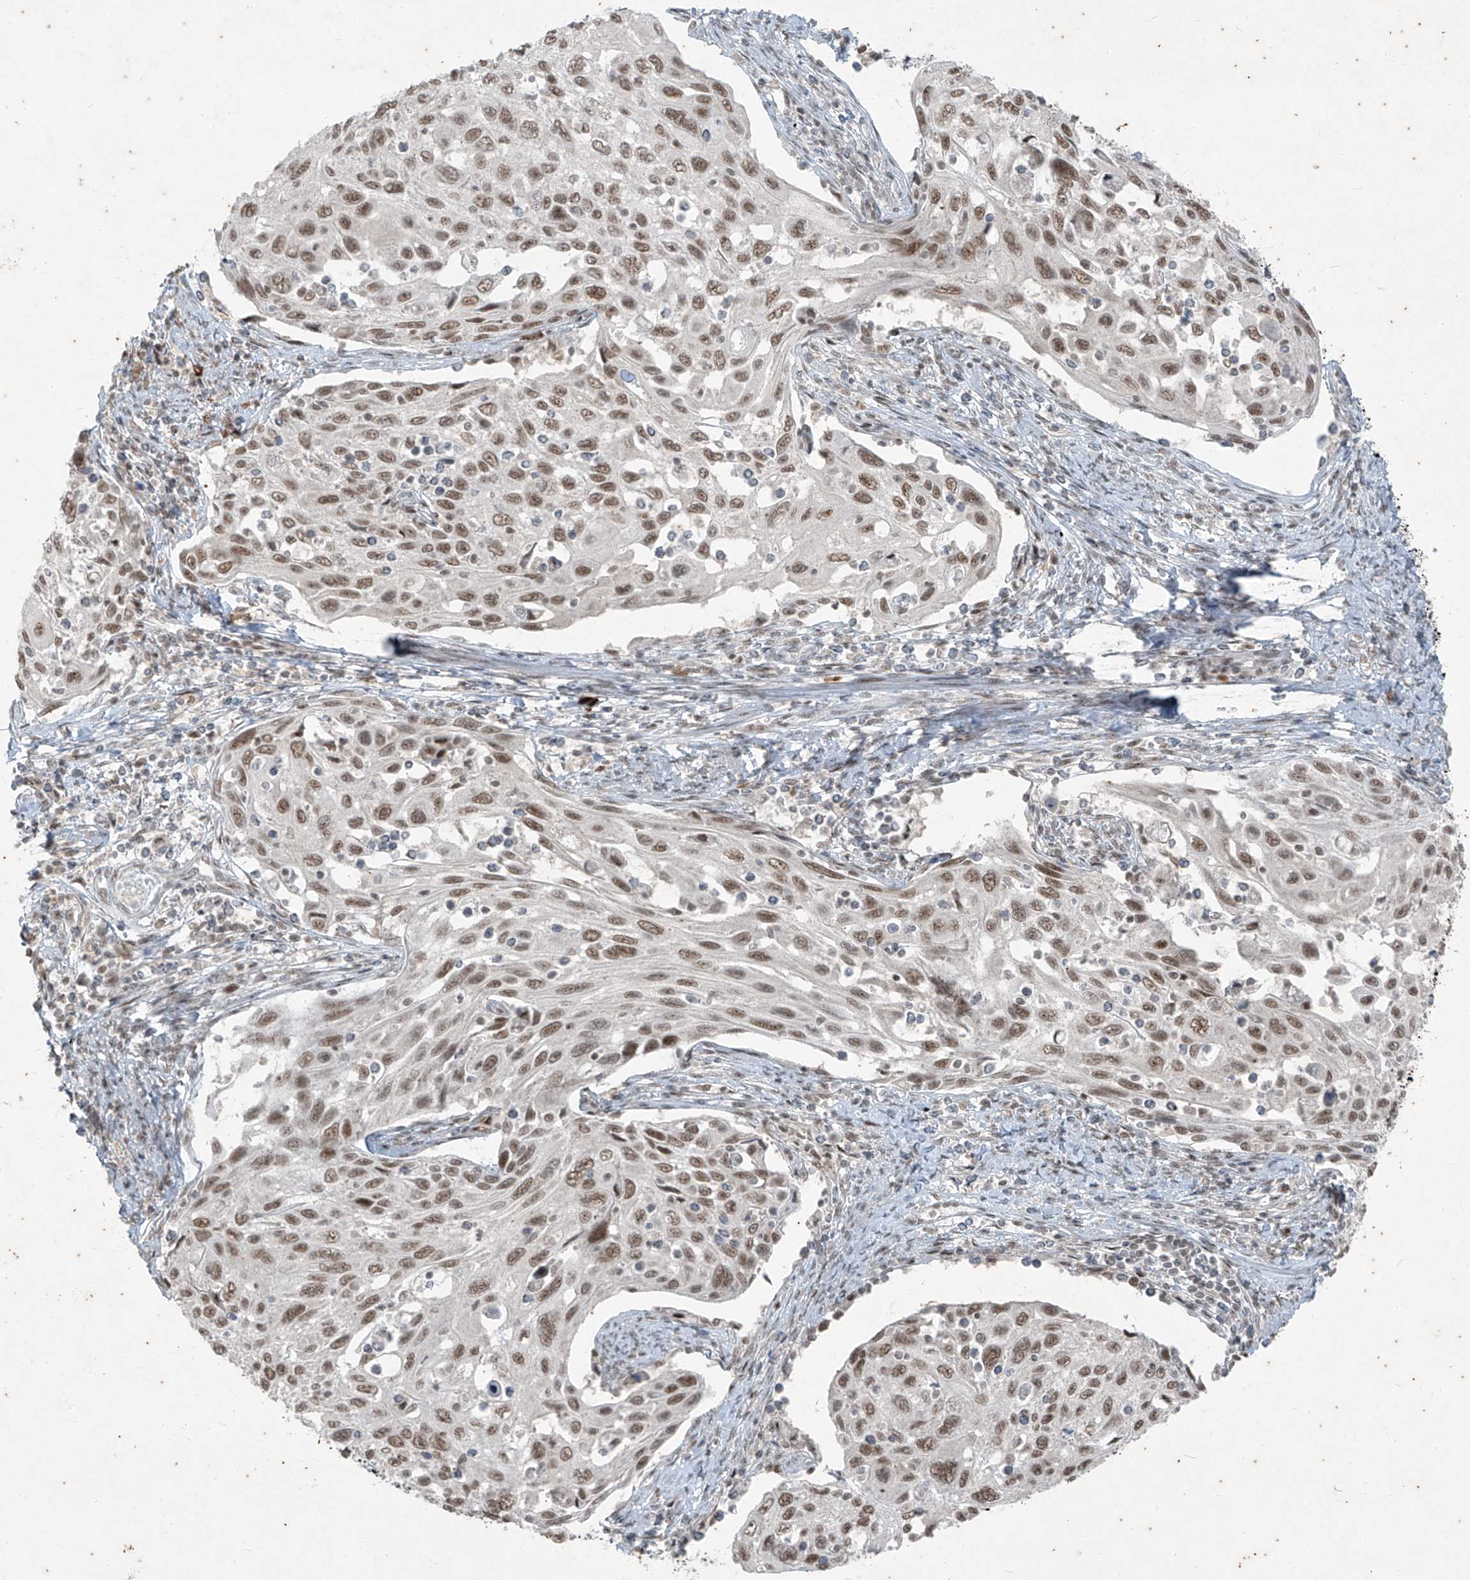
{"staining": {"intensity": "moderate", "quantity": ">75%", "location": "nuclear"}, "tissue": "cervical cancer", "cell_type": "Tumor cells", "image_type": "cancer", "snomed": [{"axis": "morphology", "description": "Squamous cell carcinoma, NOS"}, {"axis": "topography", "description": "Cervix"}], "caption": "Brown immunohistochemical staining in human squamous cell carcinoma (cervical) exhibits moderate nuclear positivity in about >75% of tumor cells. The staining was performed using DAB, with brown indicating positive protein expression. Nuclei are stained blue with hematoxylin.", "gene": "ZNF354B", "patient": {"sex": "female", "age": 70}}